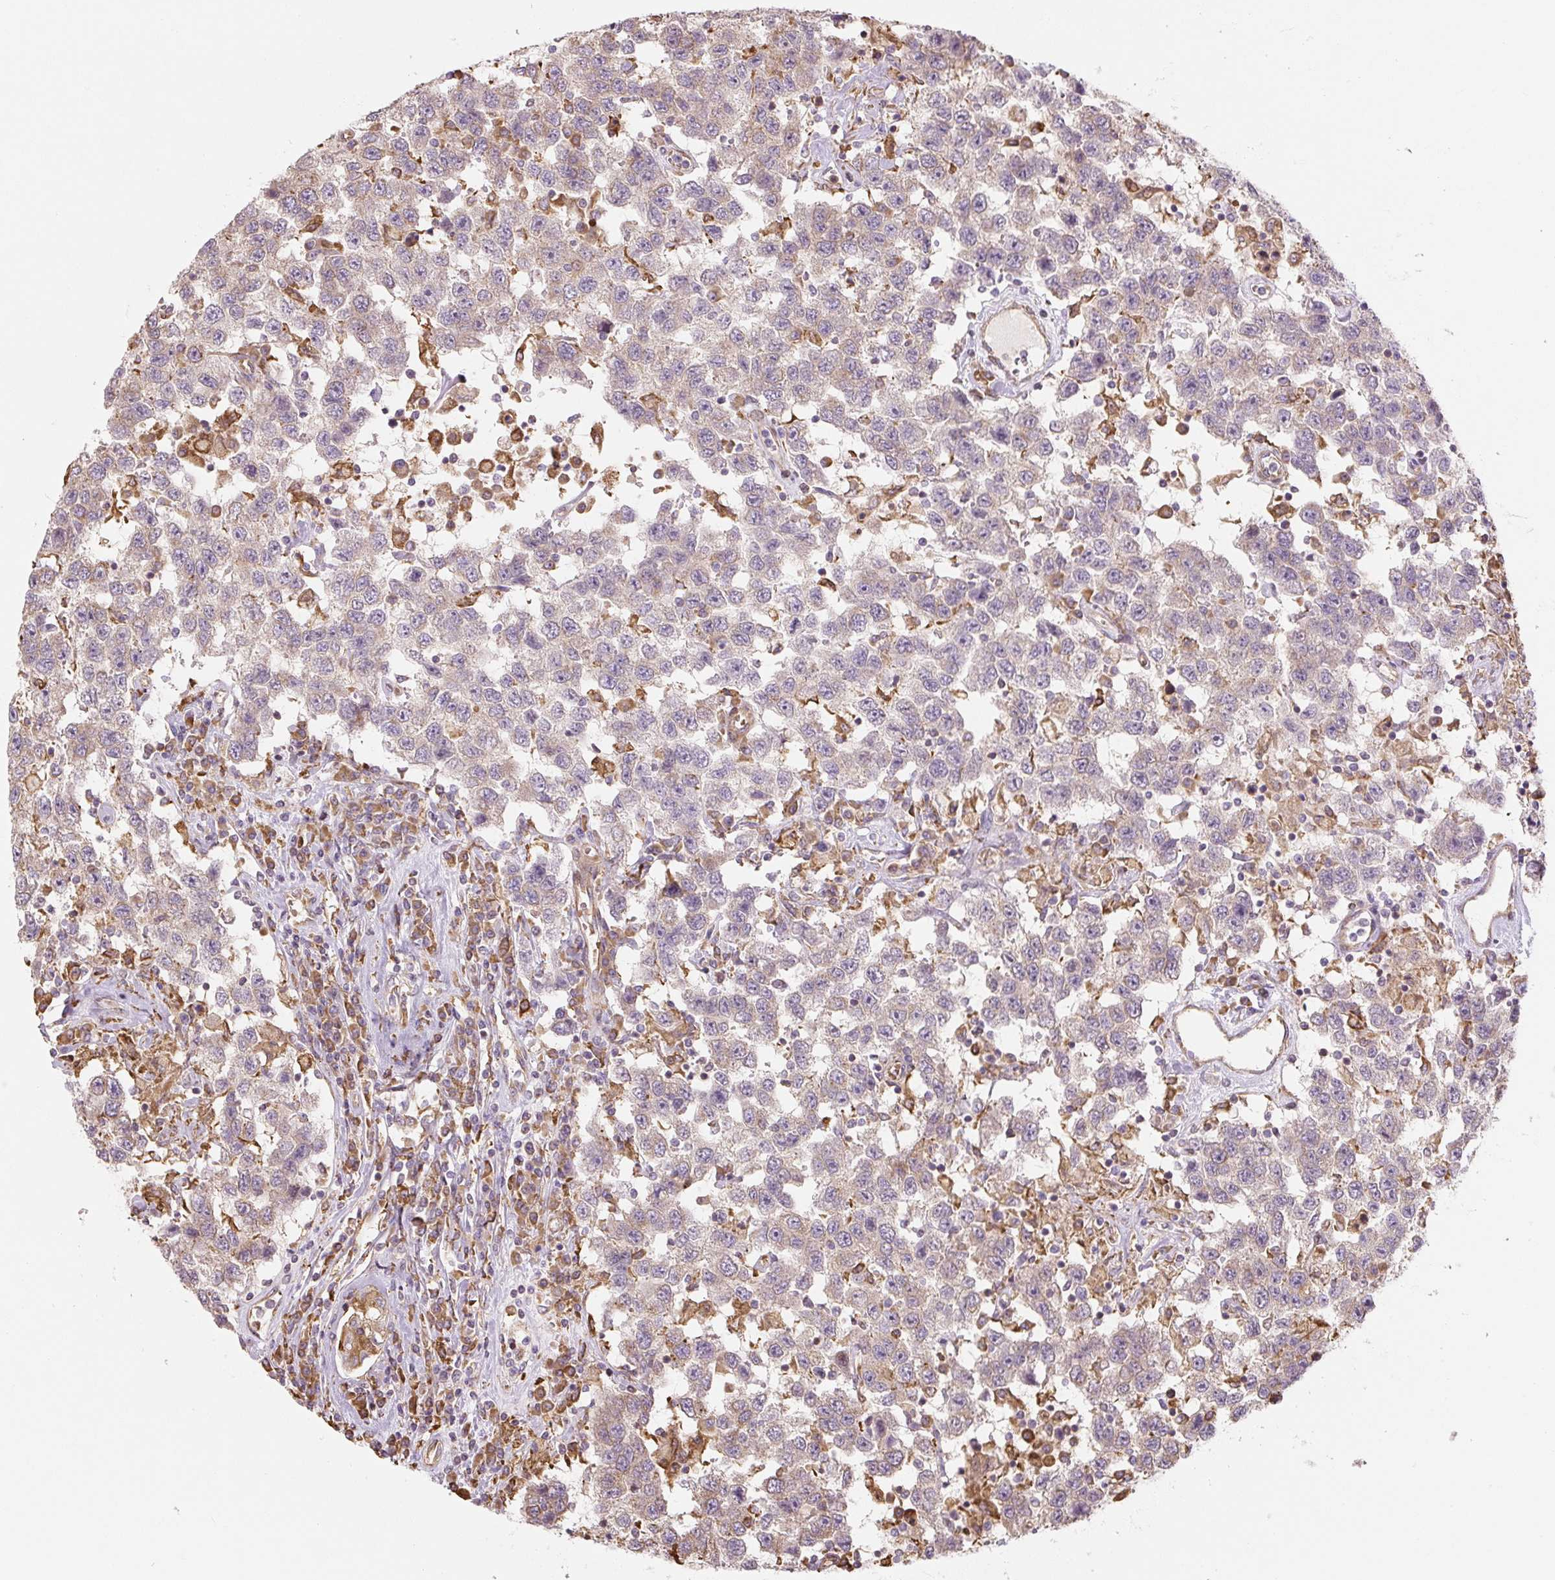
{"staining": {"intensity": "weak", "quantity": "<25%", "location": "cytoplasmic/membranous"}, "tissue": "testis cancer", "cell_type": "Tumor cells", "image_type": "cancer", "snomed": [{"axis": "morphology", "description": "Seminoma, NOS"}, {"axis": "topography", "description": "Testis"}], "caption": "High power microscopy image of an immunohistochemistry (IHC) histopathology image of seminoma (testis), revealing no significant staining in tumor cells.", "gene": "RASA1", "patient": {"sex": "male", "age": 41}}